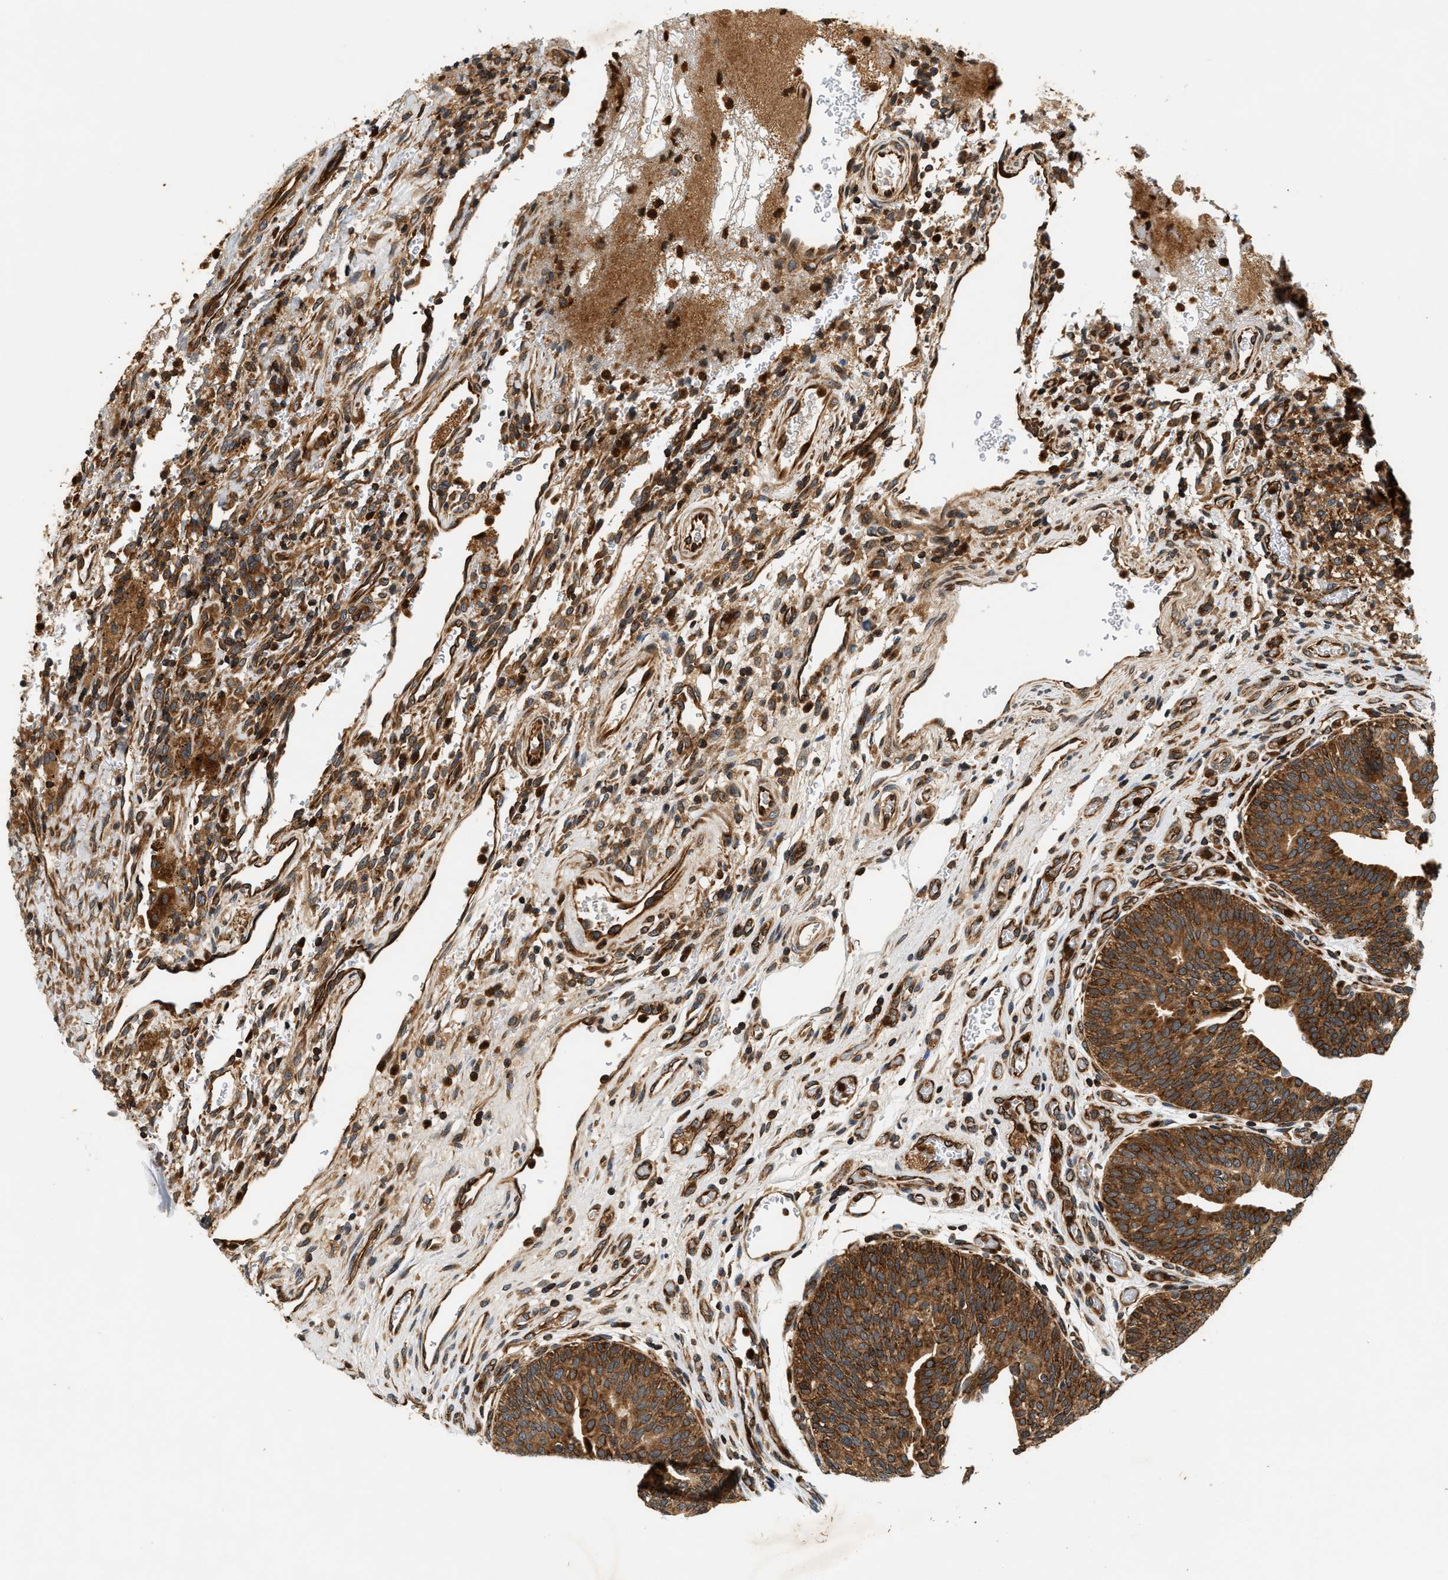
{"staining": {"intensity": "strong", "quantity": ">75%", "location": "cytoplasmic/membranous"}, "tissue": "urothelial cancer", "cell_type": "Tumor cells", "image_type": "cancer", "snomed": [{"axis": "morphology", "description": "Urothelial carcinoma, Low grade"}, {"axis": "morphology", "description": "Urothelial carcinoma, High grade"}, {"axis": "topography", "description": "Urinary bladder"}], "caption": "Urothelial cancer stained with a brown dye reveals strong cytoplasmic/membranous positive positivity in about >75% of tumor cells.", "gene": "SAMD9", "patient": {"sex": "male", "age": 35}}